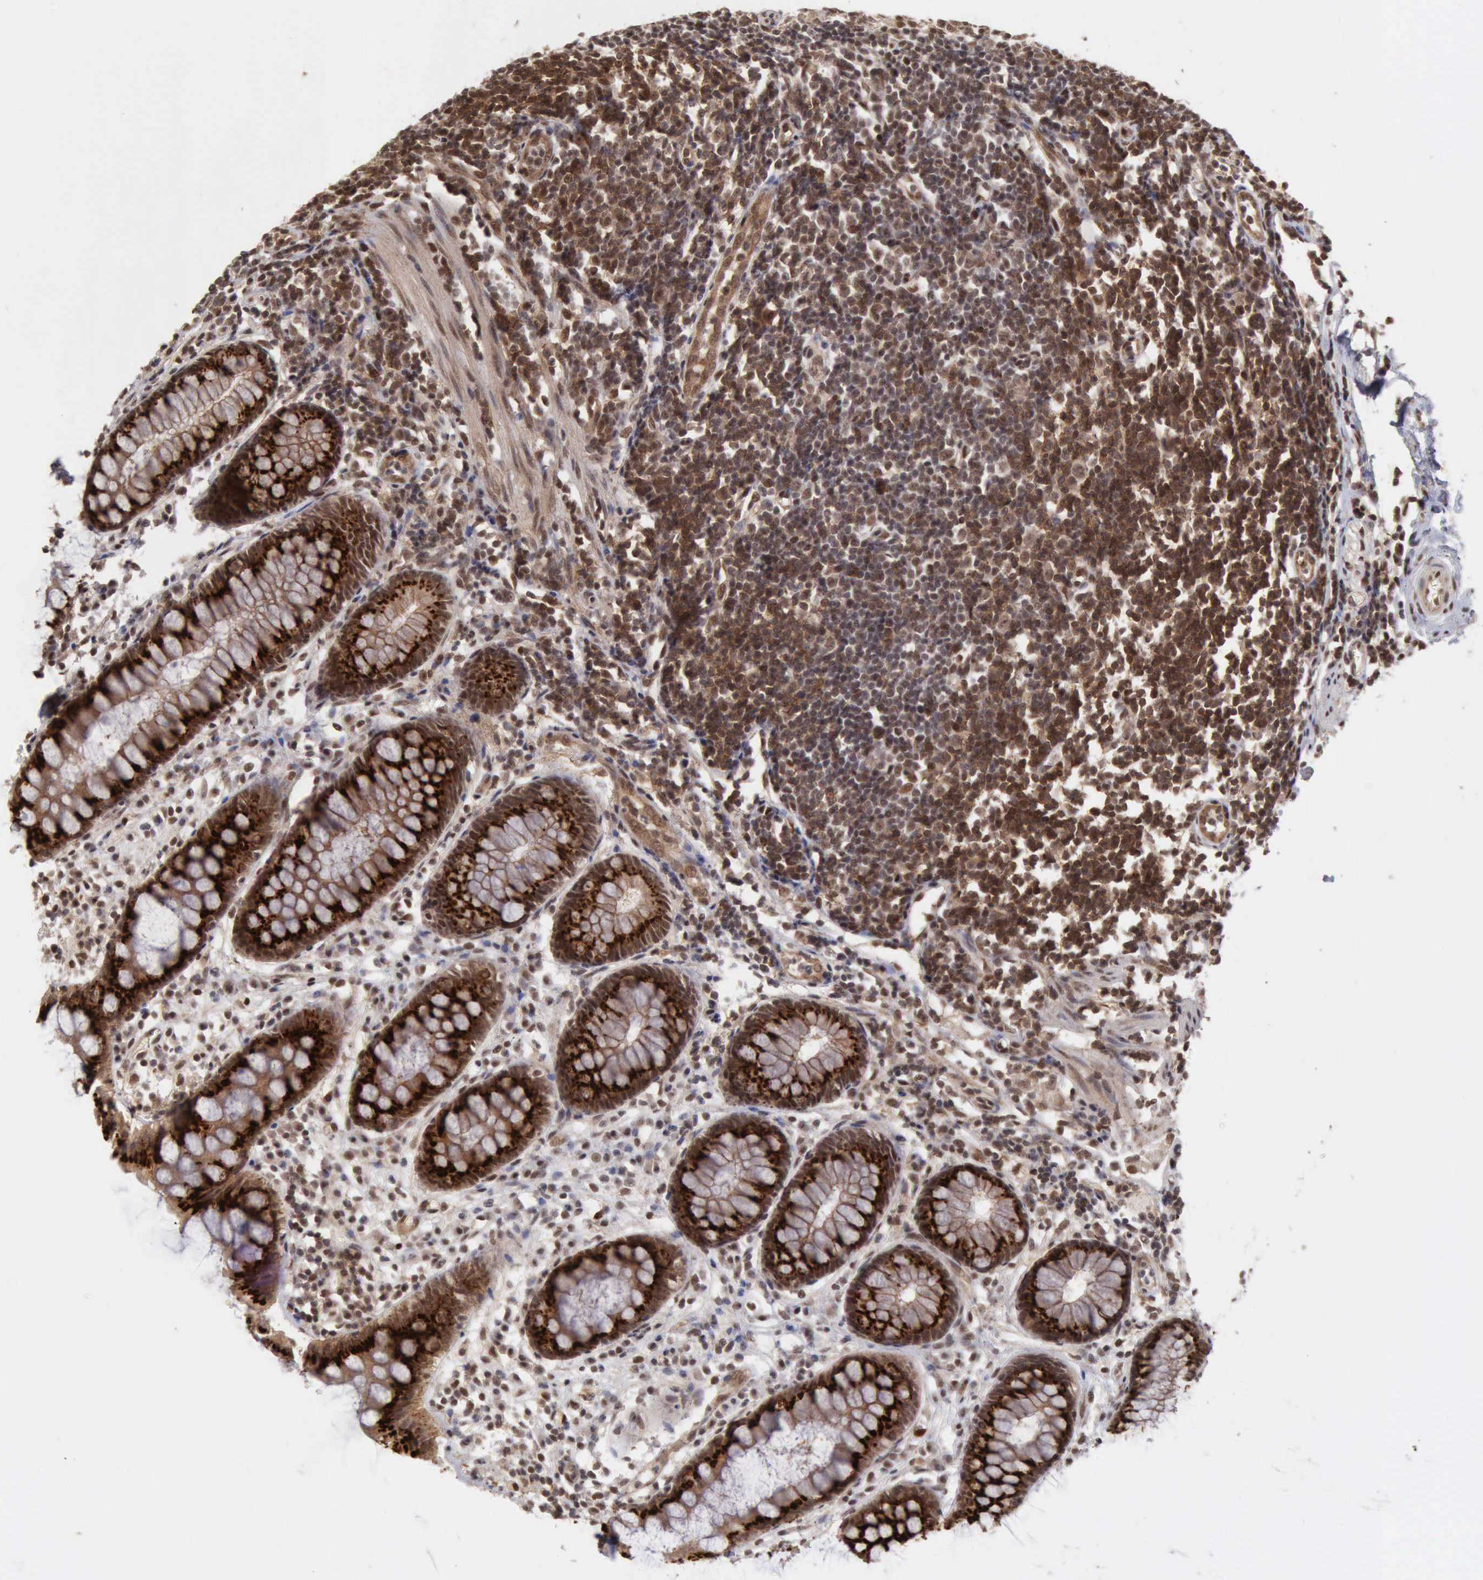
{"staining": {"intensity": "moderate", "quantity": ">75%", "location": "cytoplasmic/membranous,nuclear"}, "tissue": "rectum", "cell_type": "Glandular cells", "image_type": "normal", "snomed": [{"axis": "morphology", "description": "Normal tissue, NOS"}, {"axis": "topography", "description": "Rectum"}], "caption": "Normal rectum was stained to show a protein in brown. There is medium levels of moderate cytoplasmic/membranous,nuclear expression in approximately >75% of glandular cells. Immunohistochemistry stains the protein of interest in brown and the nuclei are stained blue.", "gene": "CDKN2A", "patient": {"sex": "female", "age": 66}}